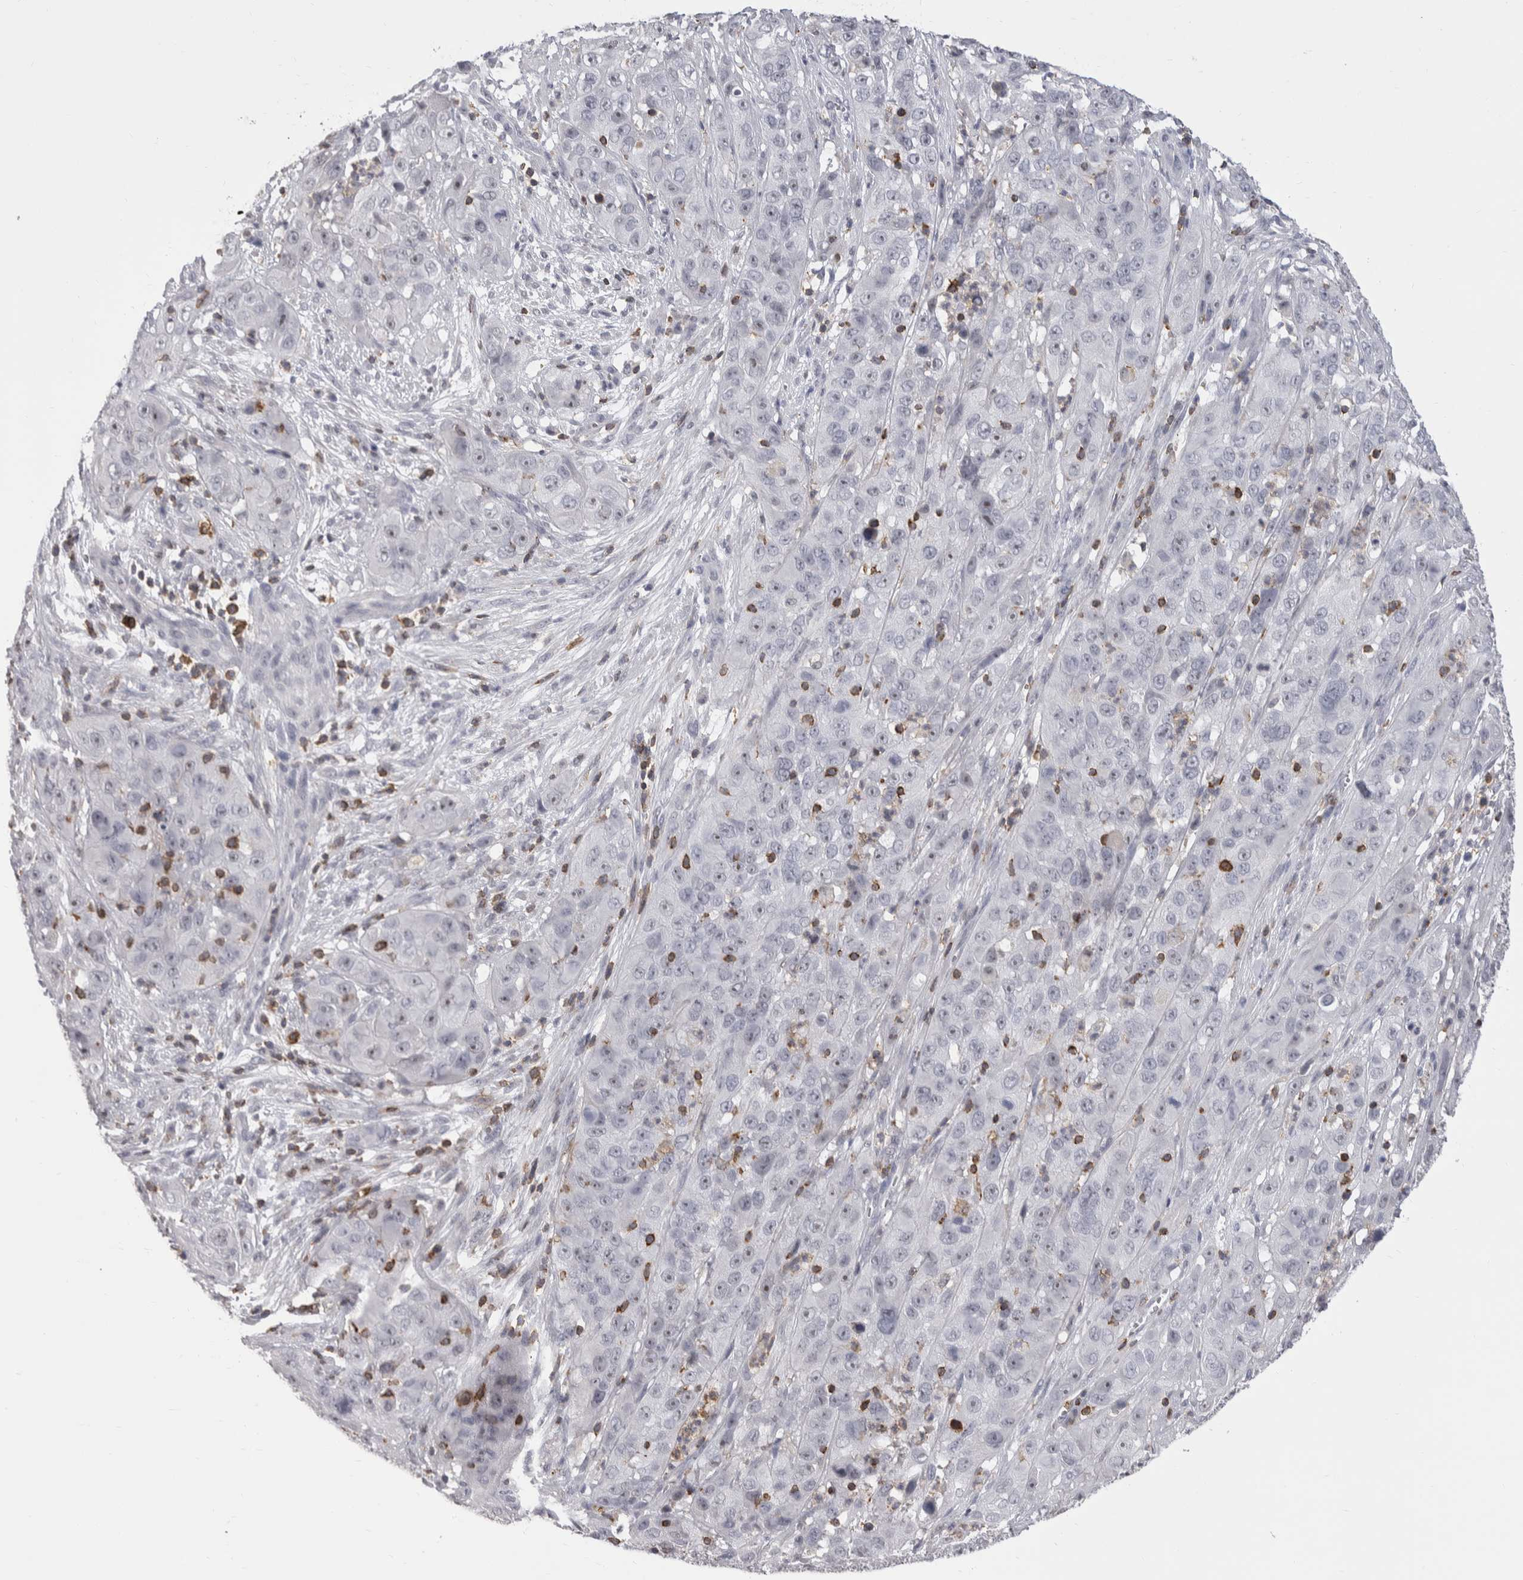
{"staining": {"intensity": "negative", "quantity": "none", "location": "none"}, "tissue": "cervical cancer", "cell_type": "Tumor cells", "image_type": "cancer", "snomed": [{"axis": "morphology", "description": "Squamous cell carcinoma, NOS"}, {"axis": "topography", "description": "Cervix"}], "caption": "DAB (3,3'-diaminobenzidine) immunohistochemical staining of human cervical cancer exhibits no significant expression in tumor cells.", "gene": "CEP295NL", "patient": {"sex": "female", "age": 32}}